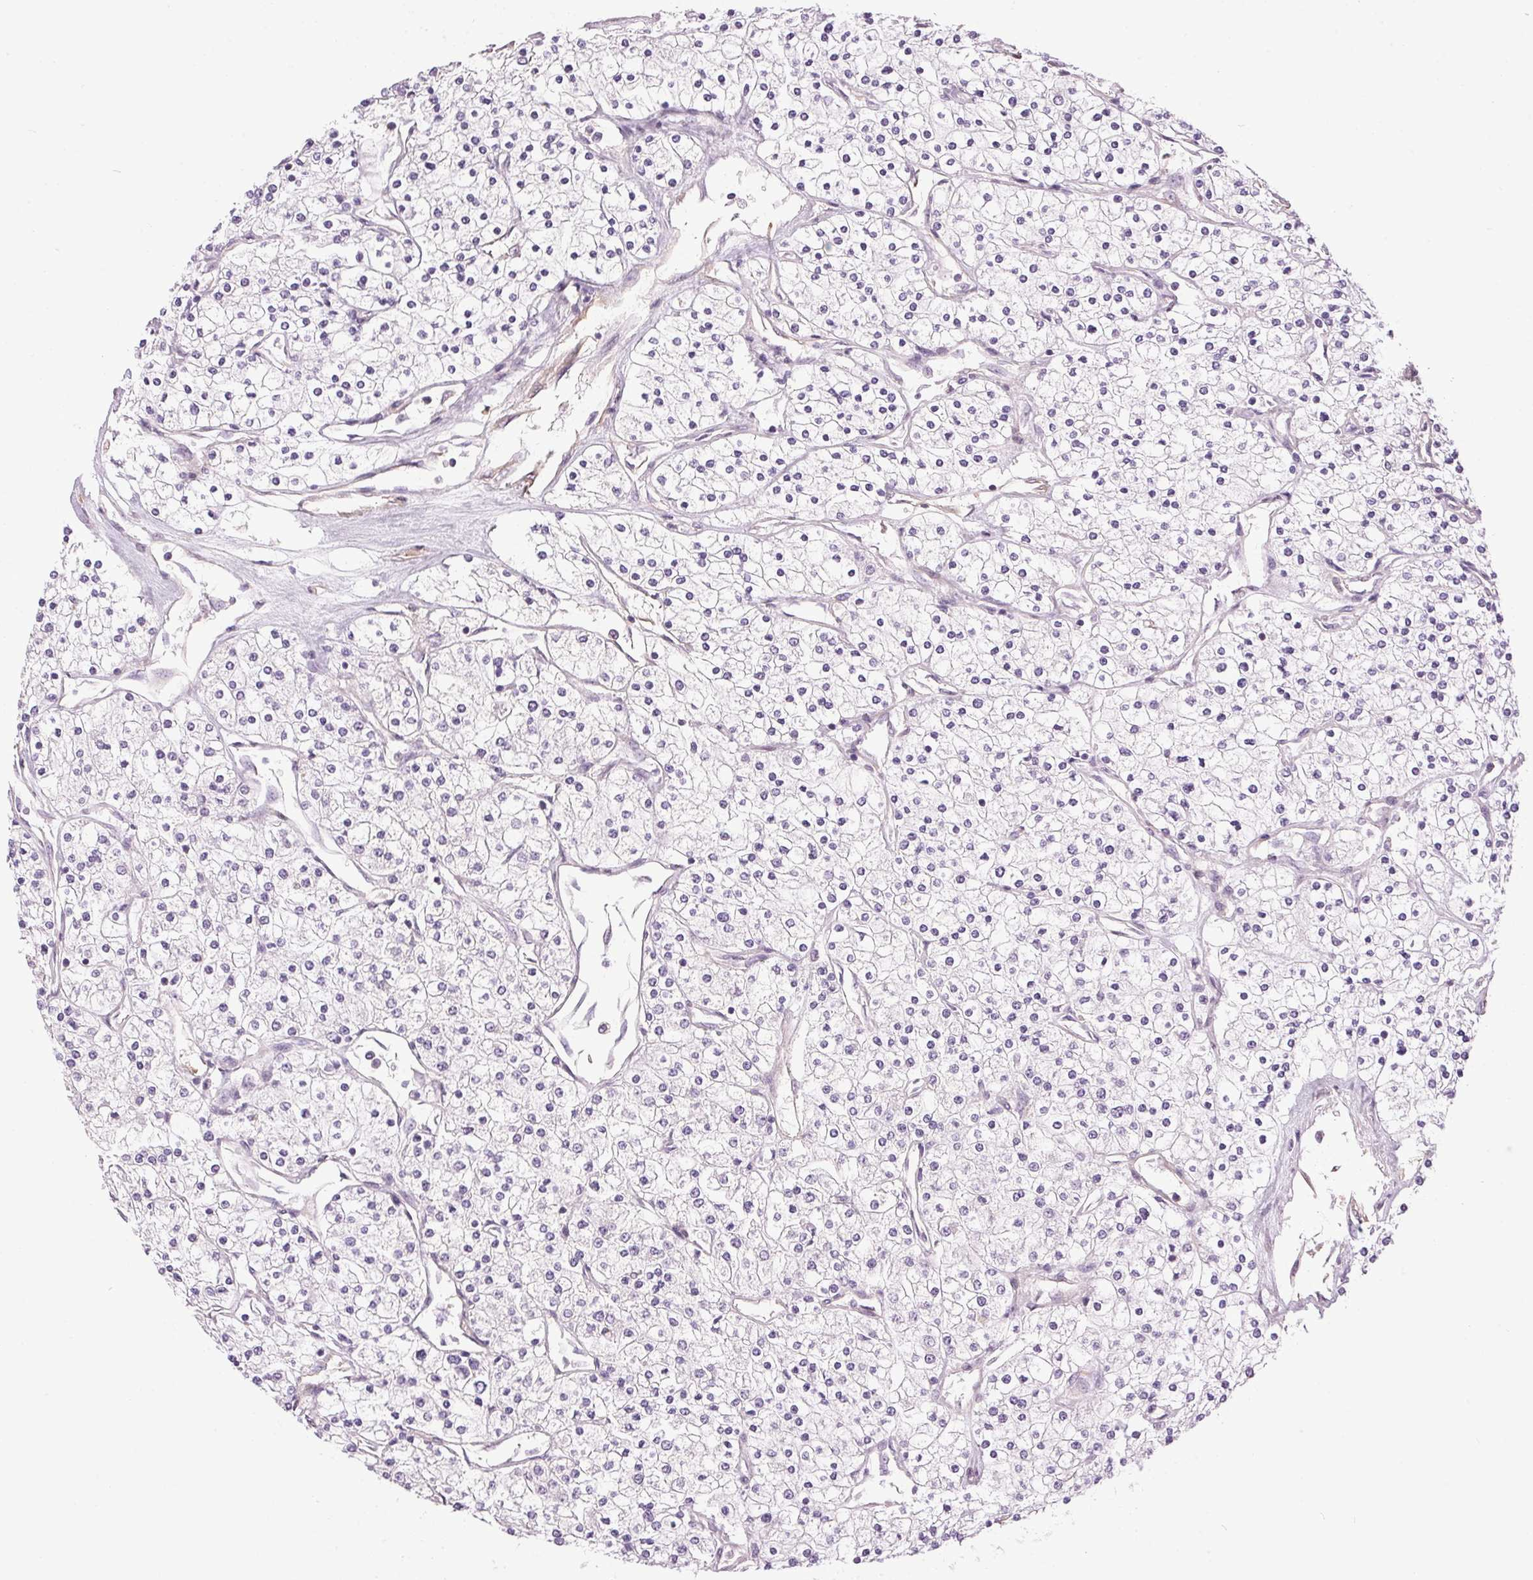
{"staining": {"intensity": "negative", "quantity": "none", "location": "none"}, "tissue": "renal cancer", "cell_type": "Tumor cells", "image_type": "cancer", "snomed": [{"axis": "morphology", "description": "Adenocarcinoma, NOS"}, {"axis": "topography", "description": "Kidney"}], "caption": "Tumor cells show no significant expression in renal cancer (adenocarcinoma).", "gene": "GOLPH3", "patient": {"sex": "male", "age": 80}}